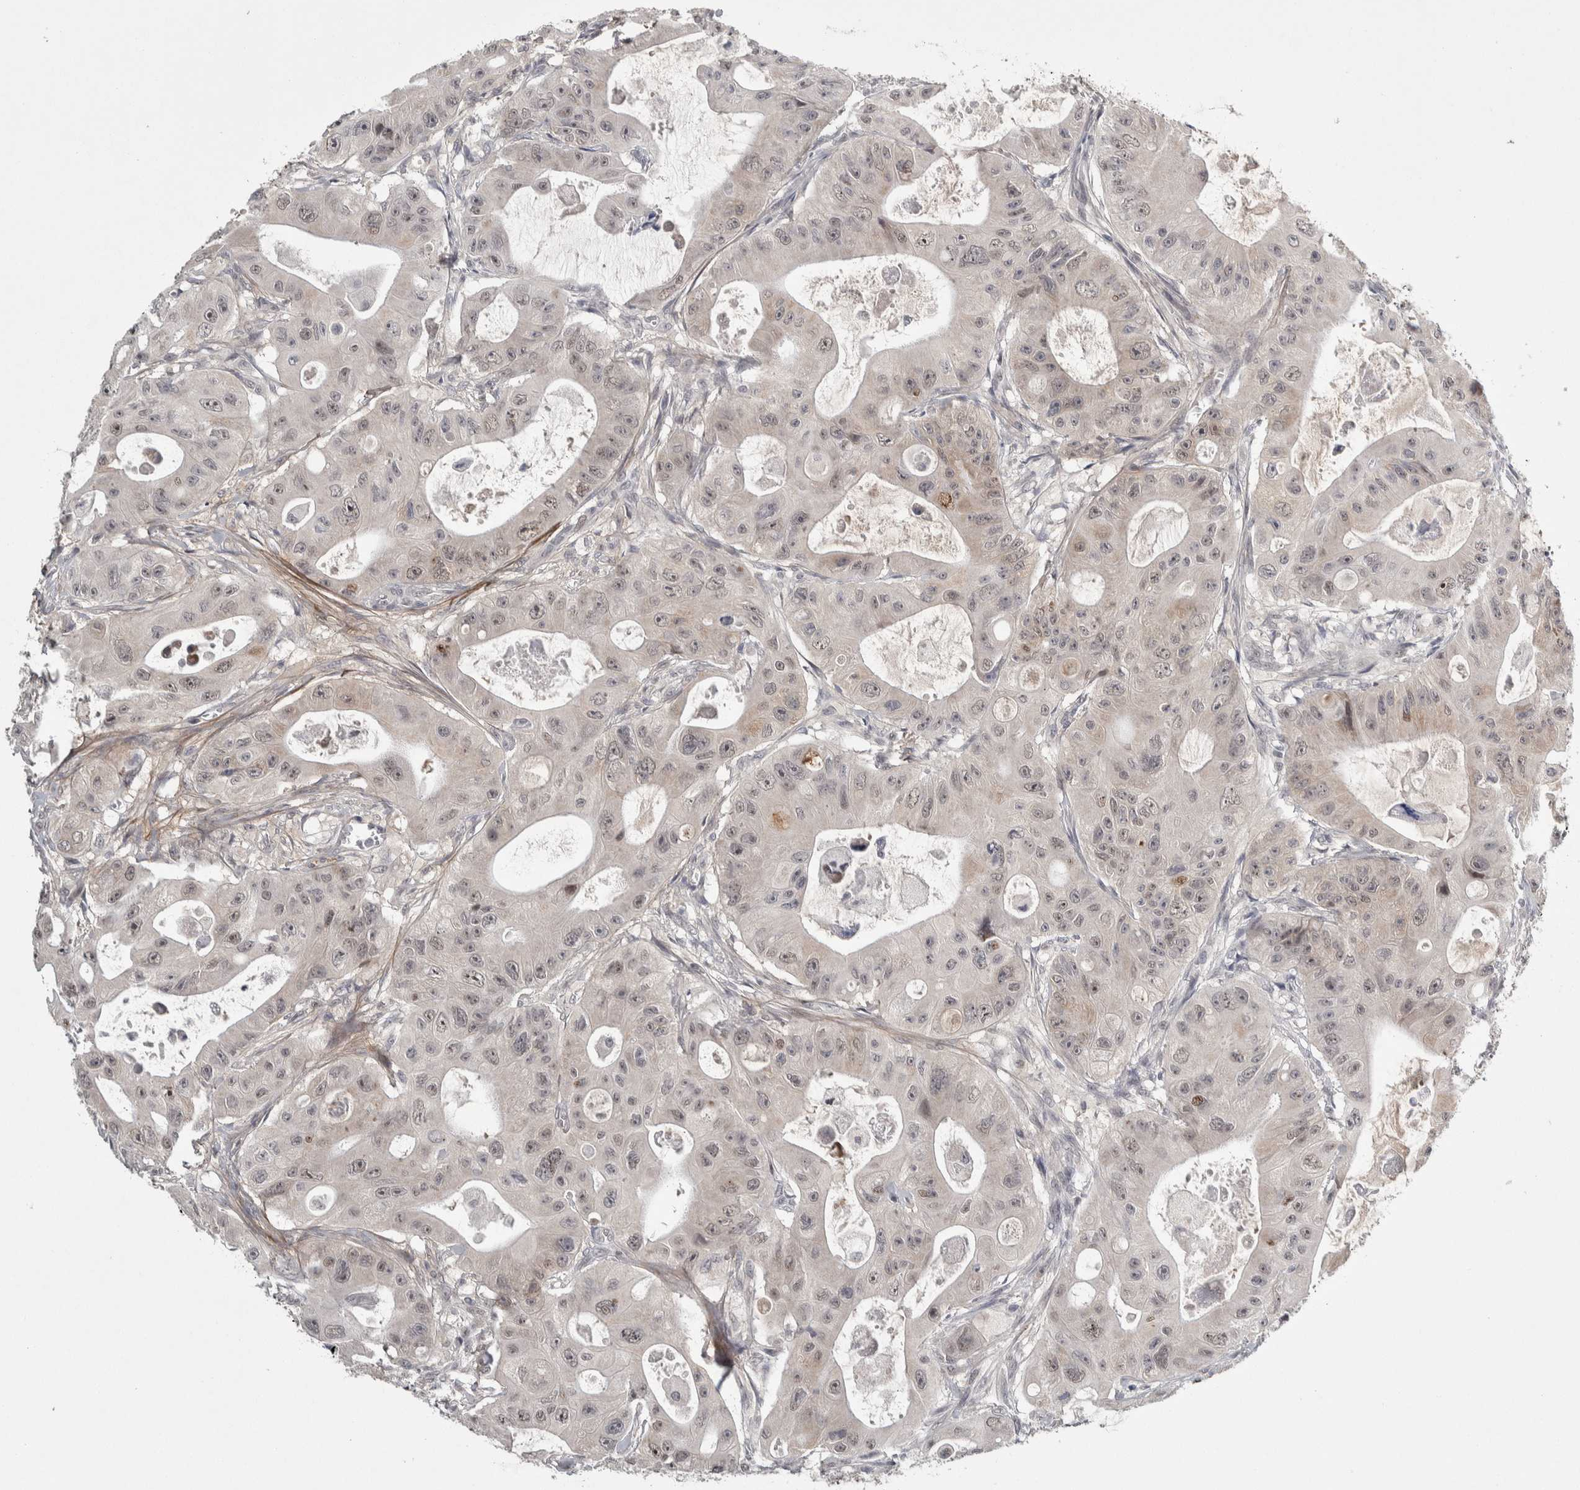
{"staining": {"intensity": "weak", "quantity": ">75%", "location": "nuclear"}, "tissue": "colorectal cancer", "cell_type": "Tumor cells", "image_type": "cancer", "snomed": [{"axis": "morphology", "description": "Adenocarcinoma, NOS"}, {"axis": "topography", "description": "Colon"}], "caption": "There is low levels of weak nuclear positivity in tumor cells of colorectal cancer (adenocarcinoma), as demonstrated by immunohistochemical staining (brown color).", "gene": "ASPN", "patient": {"sex": "female", "age": 46}}